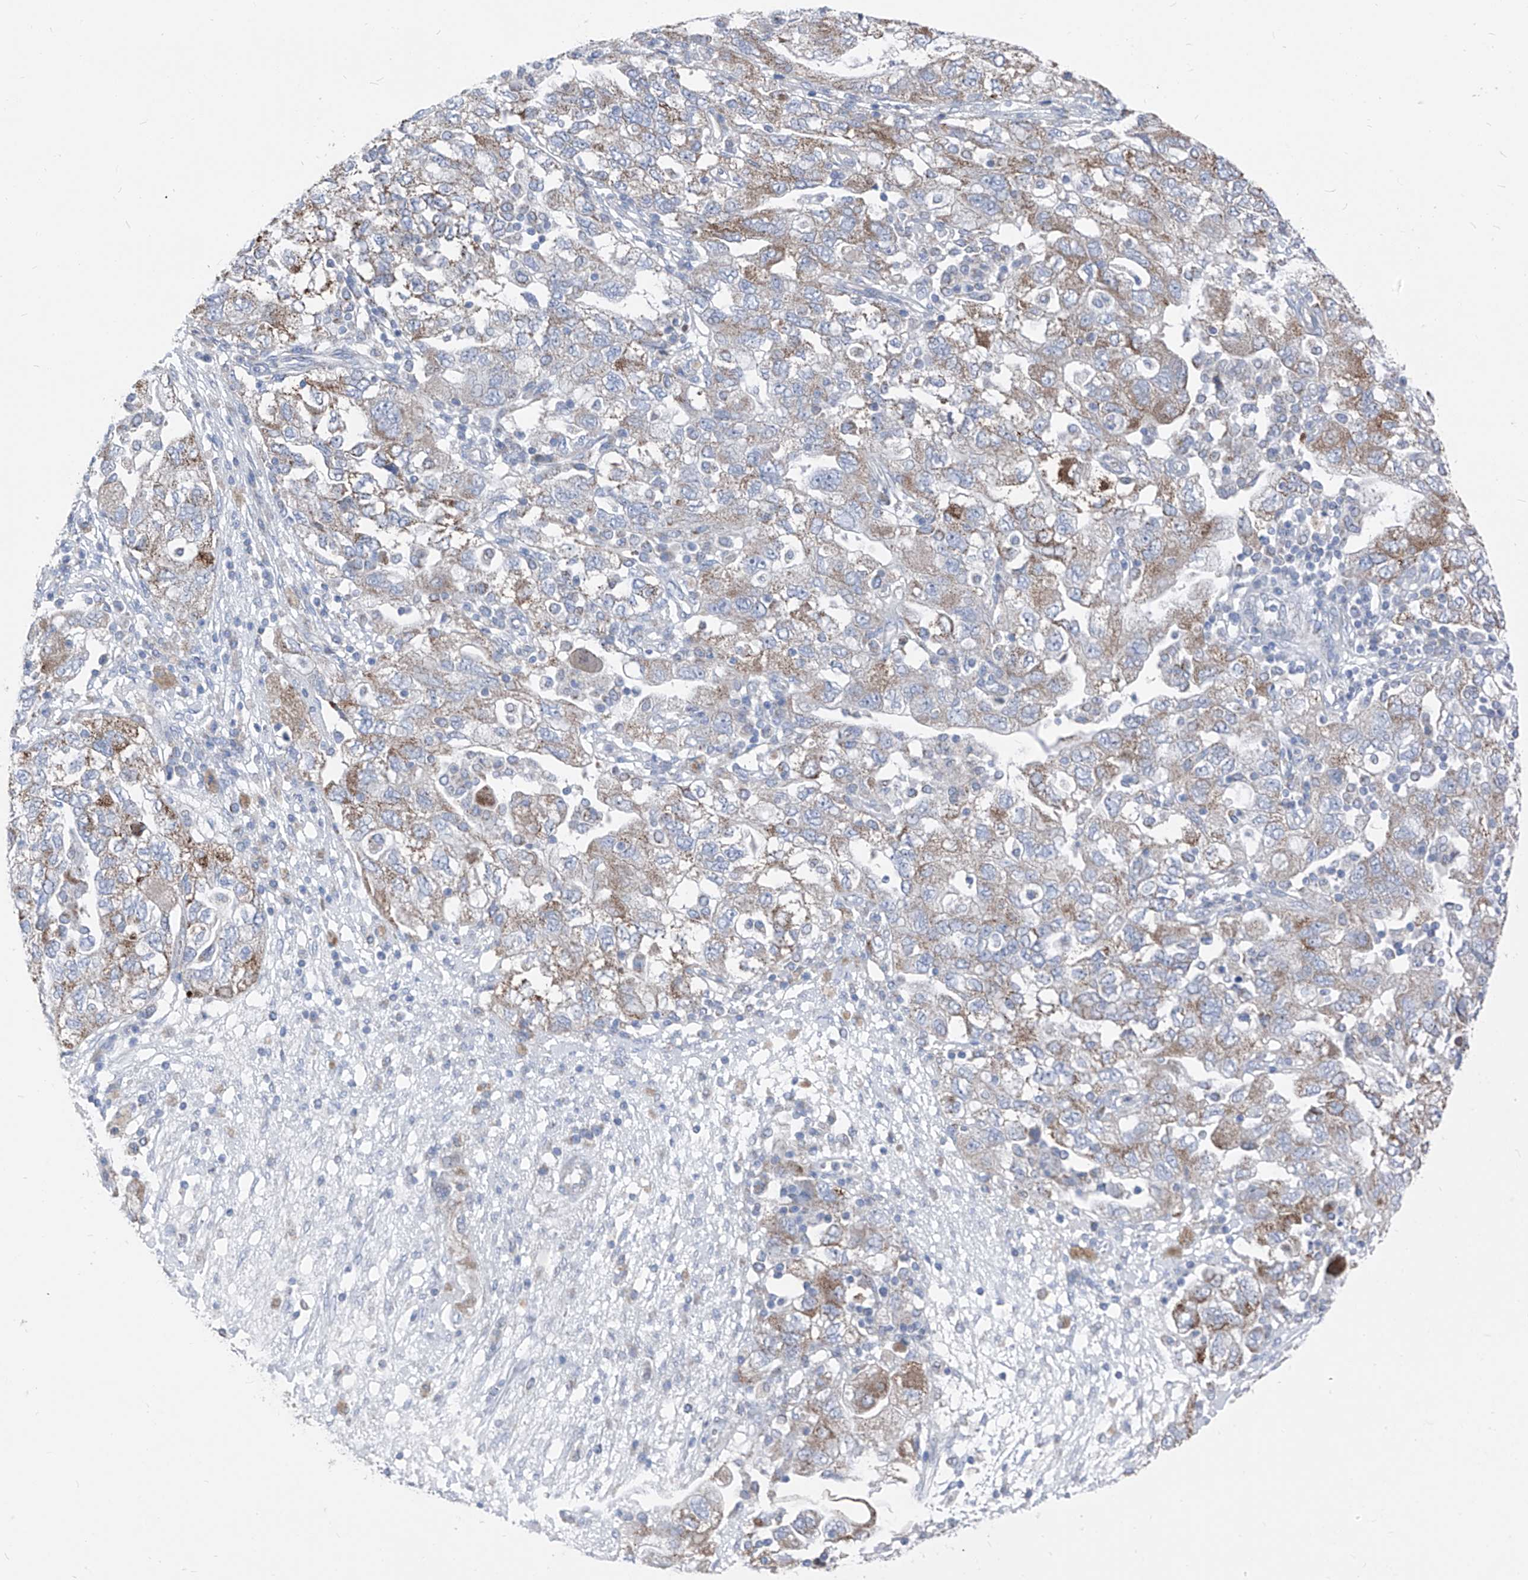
{"staining": {"intensity": "moderate", "quantity": "<25%", "location": "cytoplasmic/membranous"}, "tissue": "ovarian cancer", "cell_type": "Tumor cells", "image_type": "cancer", "snomed": [{"axis": "morphology", "description": "Carcinoma, NOS"}, {"axis": "morphology", "description": "Cystadenocarcinoma, serous, NOS"}, {"axis": "topography", "description": "Ovary"}], "caption": "This is a photomicrograph of immunohistochemistry staining of ovarian cancer (serous cystadenocarcinoma), which shows moderate staining in the cytoplasmic/membranous of tumor cells.", "gene": "AGPS", "patient": {"sex": "female", "age": 69}}